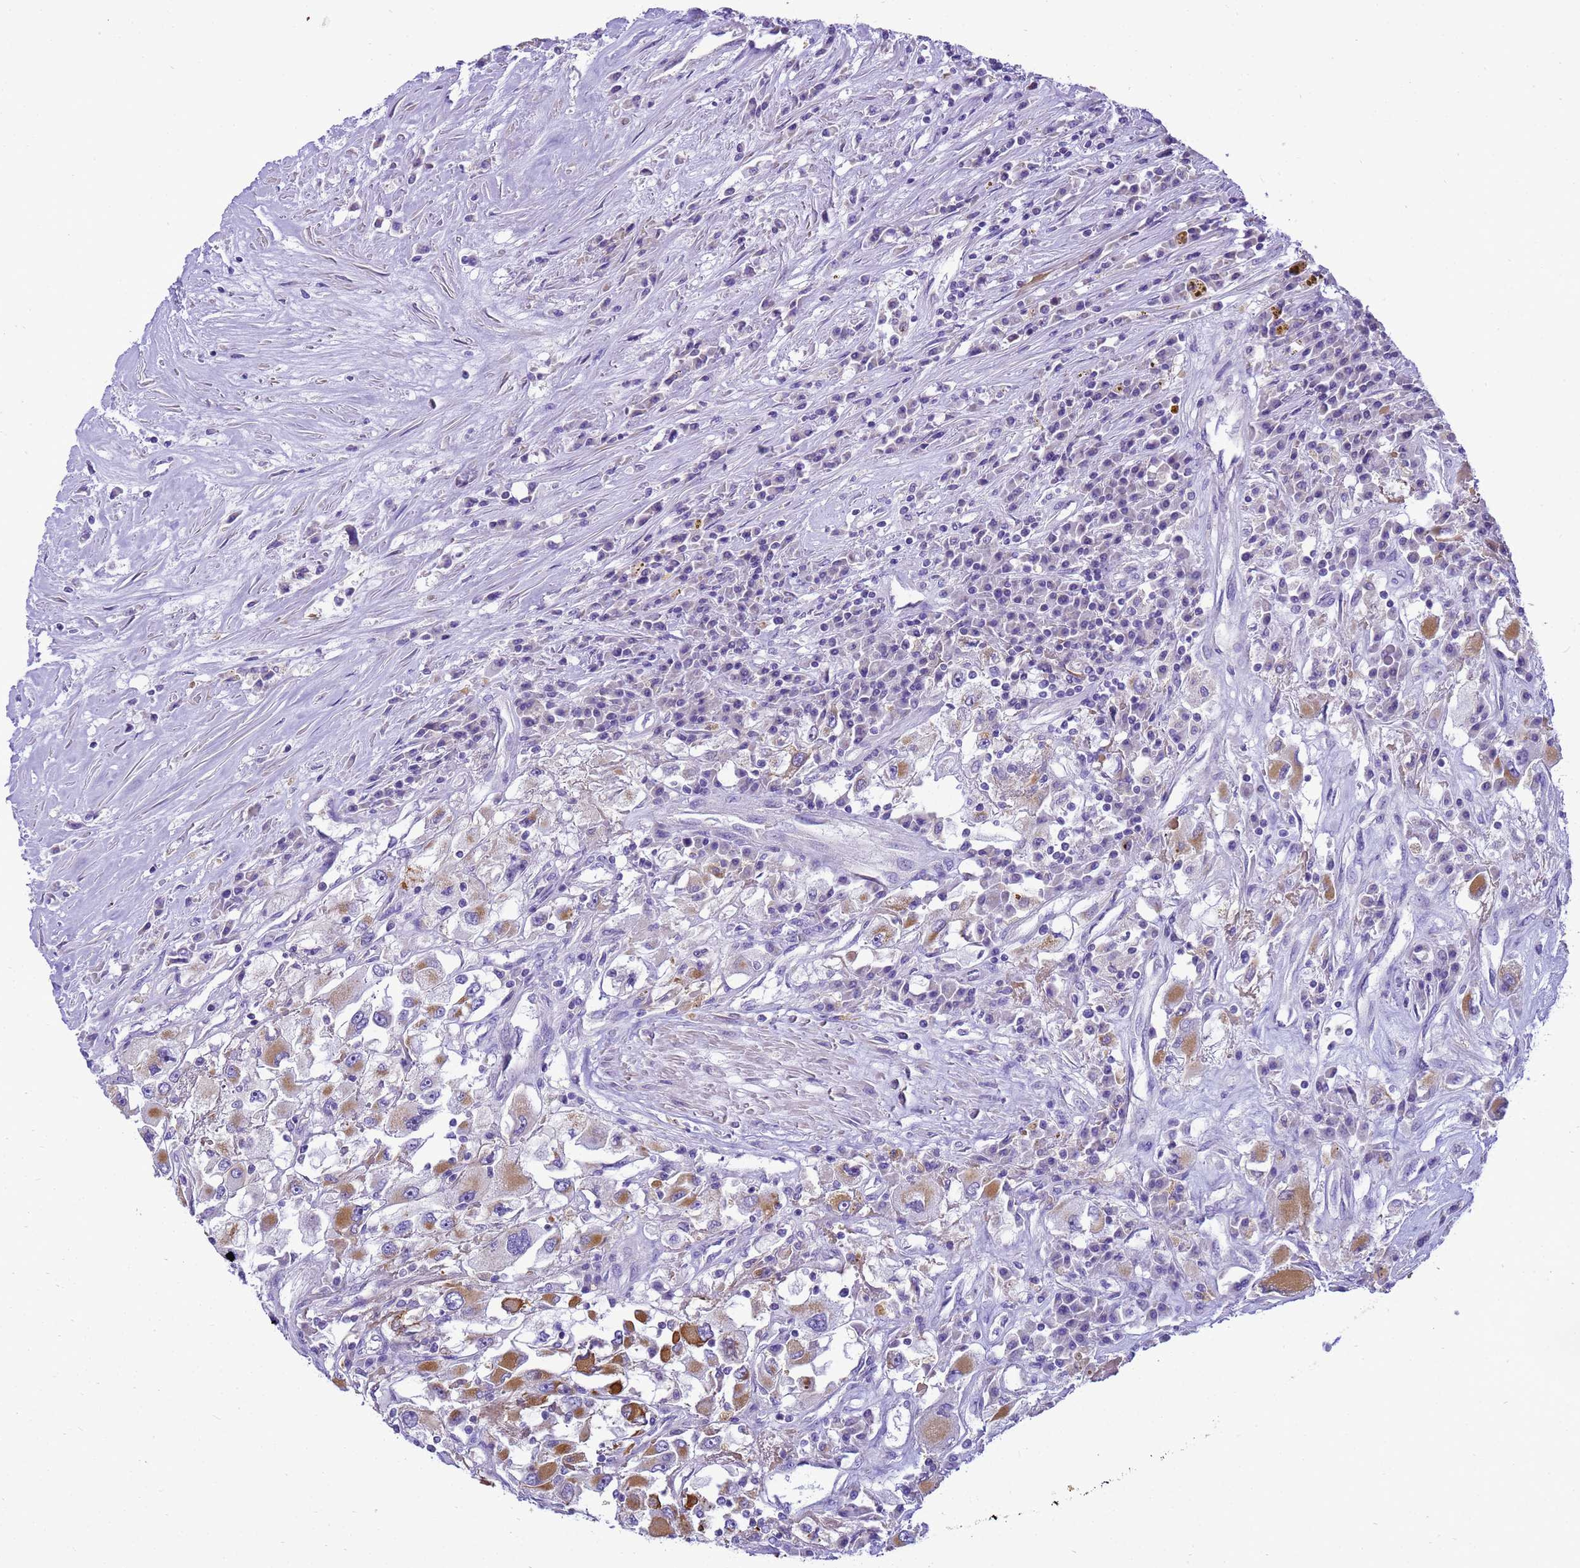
{"staining": {"intensity": "moderate", "quantity": "25%-75%", "location": "cytoplasmic/membranous"}, "tissue": "renal cancer", "cell_type": "Tumor cells", "image_type": "cancer", "snomed": [{"axis": "morphology", "description": "Adenocarcinoma, NOS"}, {"axis": "topography", "description": "Kidney"}], "caption": "Moderate cytoplasmic/membranous positivity for a protein is appreciated in about 25%-75% of tumor cells of renal adenocarcinoma using IHC.", "gene": "PIEZO2", "patient": {"sex": "female", "age": 52}}